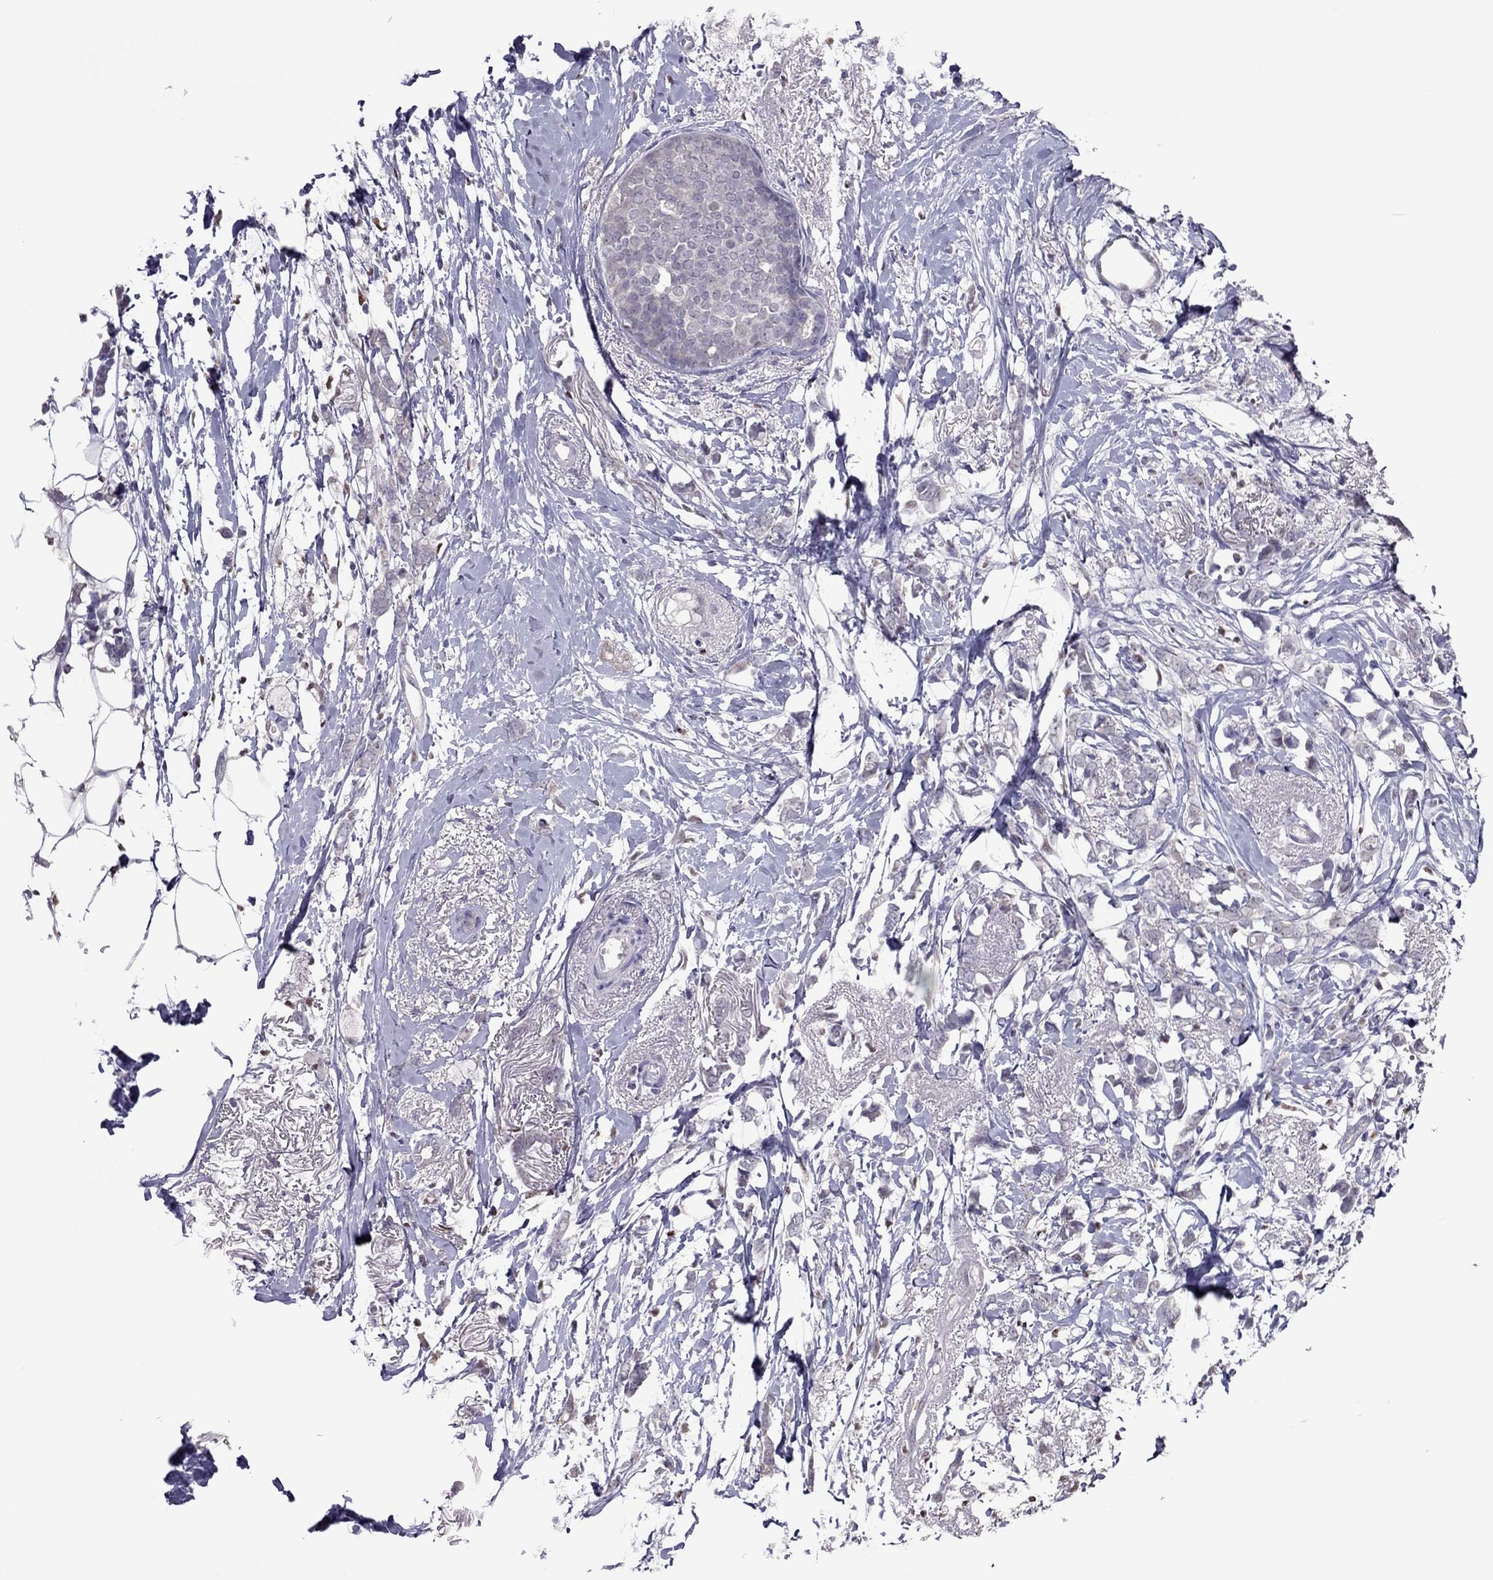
{"staining": {"intensity": "negative", "quantity": "none", "location": "none"}, "tissue": "breast cancer", "cell_type": "Tumor cells", "image_type": "cancer", "snomed": [{"axis": "morphology", "description": "Duct carcinoma"}, {"axis": "topography", "description": "Breast"}], "caption": "This is an immunohistochemistry (IHC) histopathology image of human invasive ductal carcinoma (breast). There is no expression in tumor cells.", "gene": "SPINT3", "patient": {"sex": "female", "age": 40}}